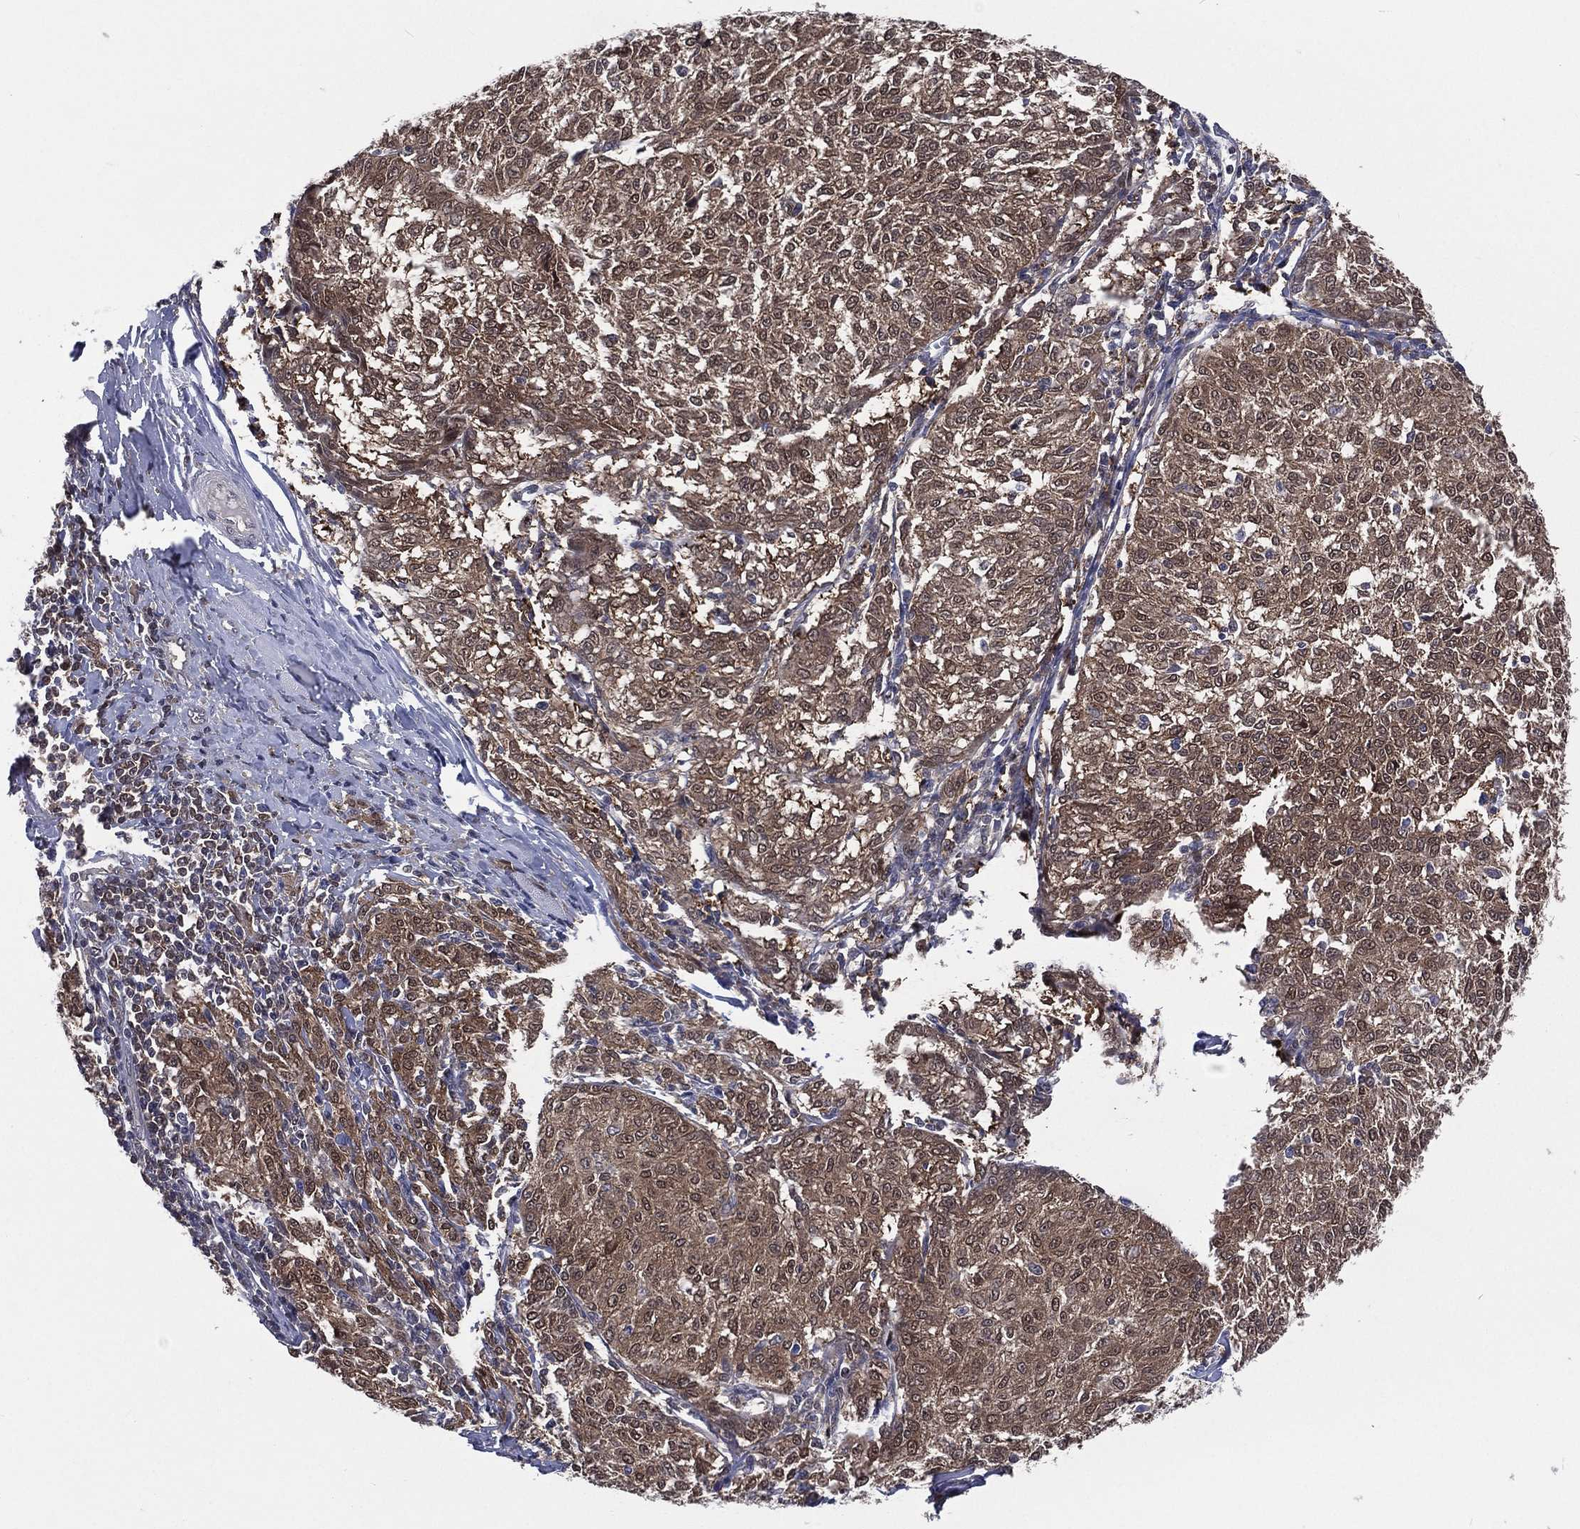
{"staining": {"intensity": "moderate", "quantity": ">75%", "location": "cytoplasmic/membranous"}, "tissue": "melanoma", "cell_type": "Tumor cells", "image_type": "cancer", "snomed": [{"axis": "morphology", "description": "Malignant melanoma, NOS"}, {"axis": "topography", "description": "Skin"}], "caption": "An immunohistochemistry (IHC) photomicrograph of tumor tissue is shown. Protein staining in brown labels moderate cytoplasmic/membranous positivity in melanoma within tumor cells.", "gene": "MTAP", "patient": {"sex": "female", "age": 72}}